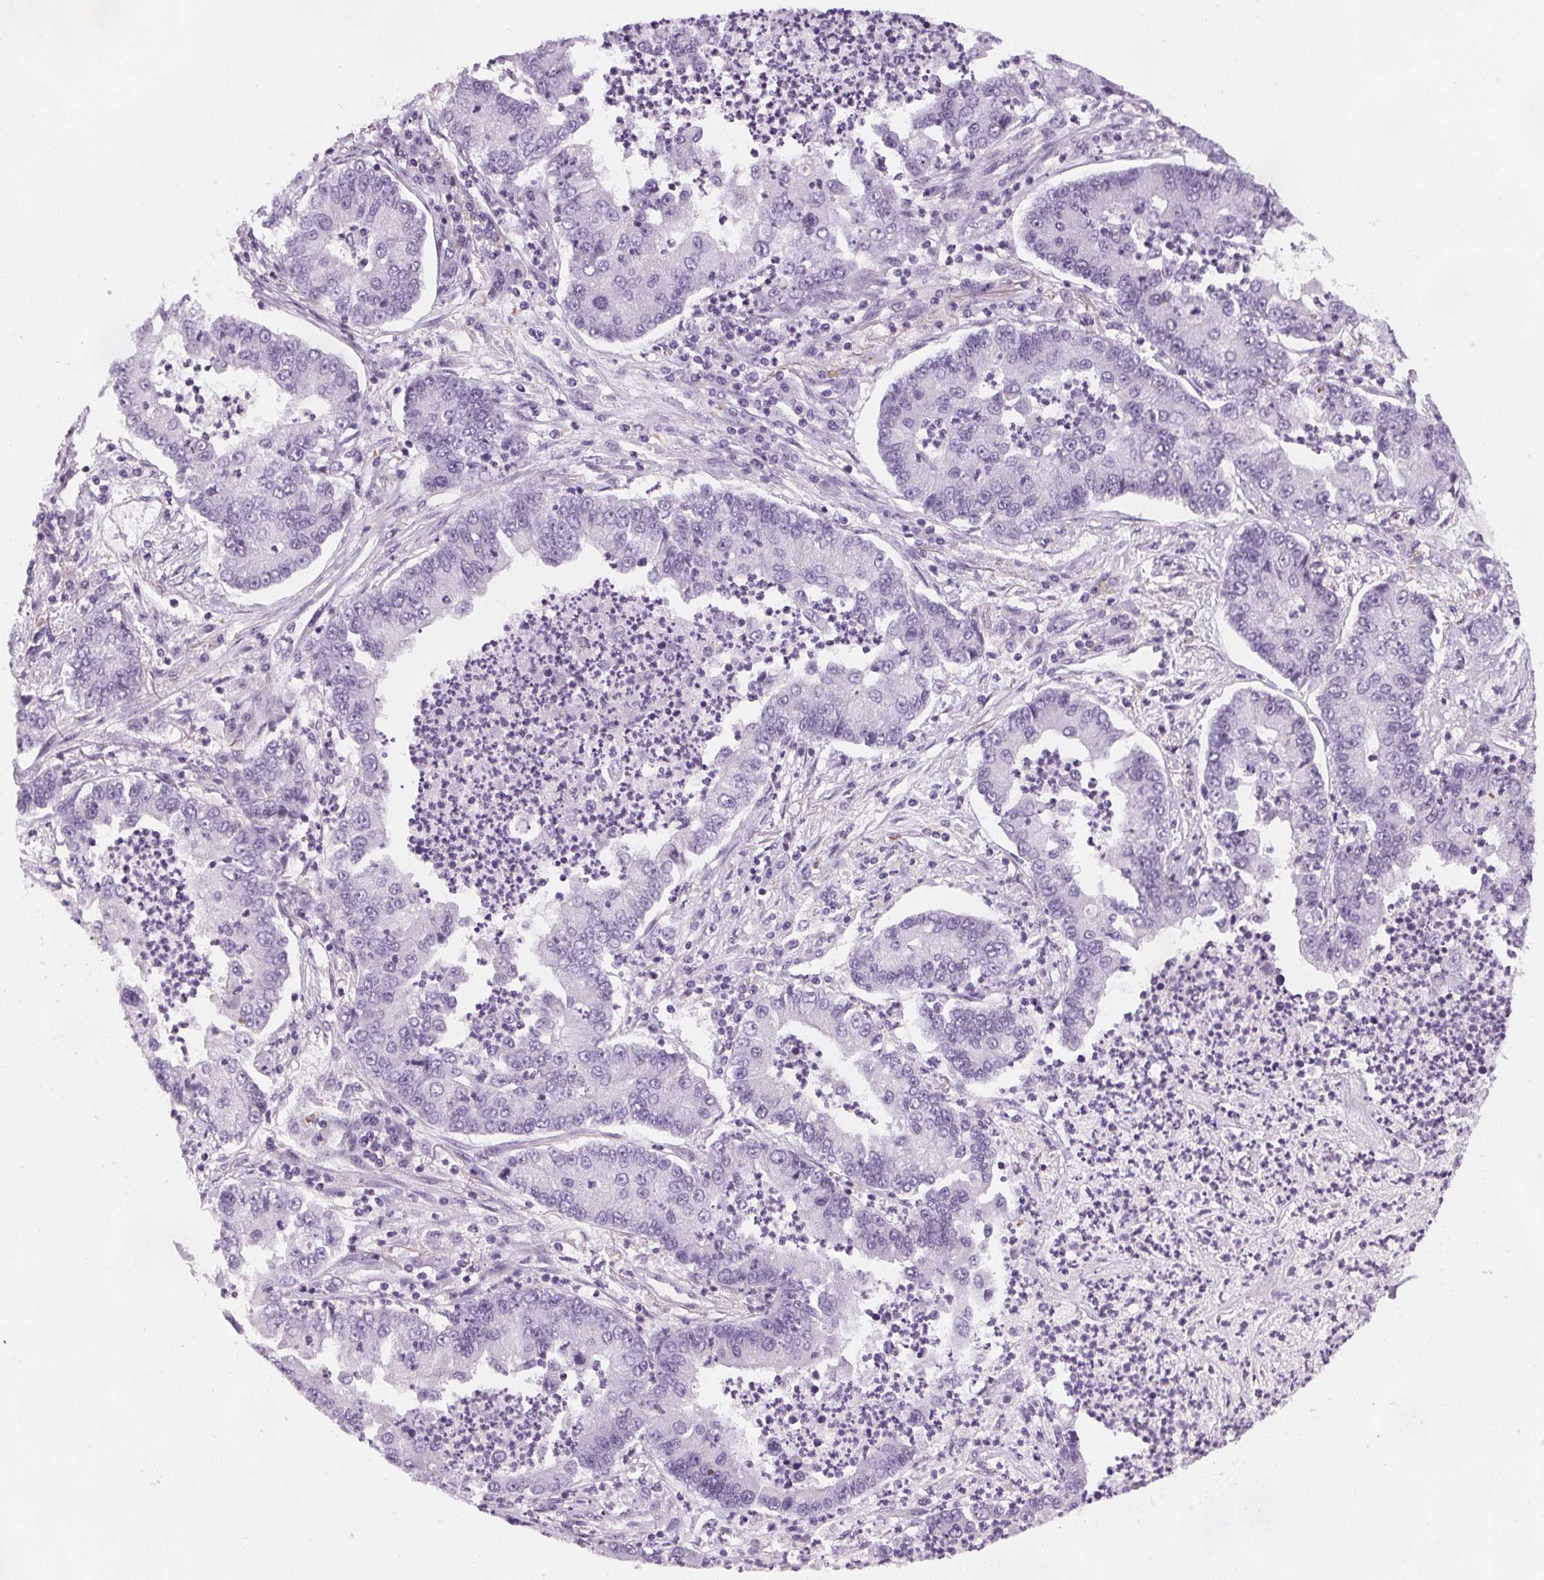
{"staining": {"intensity": "negative", "quantity": "none", "location": "none"}, "tissue": "lung cancer", "cell_type": "Tumor cells", "image_type": "cancer", "snomed": [{"axis": "morphology", "description": "Adenocarcinoma, NOS"}, {"axis": "topography", "description": "Lung"}], "caption": "Lung cancer (adenocarcinoma) was stained to show a protein in brown. There is no significant staining in tumor cells. (Stains: DAB (3,3'-diaminobenzidine) immunohistochemistry with hematoxylin counter stain, Microscopy: brightfield microscopy at high magnification).", "gene": "SLC5A12", "patient": {"sex": "female", "age": 57}}